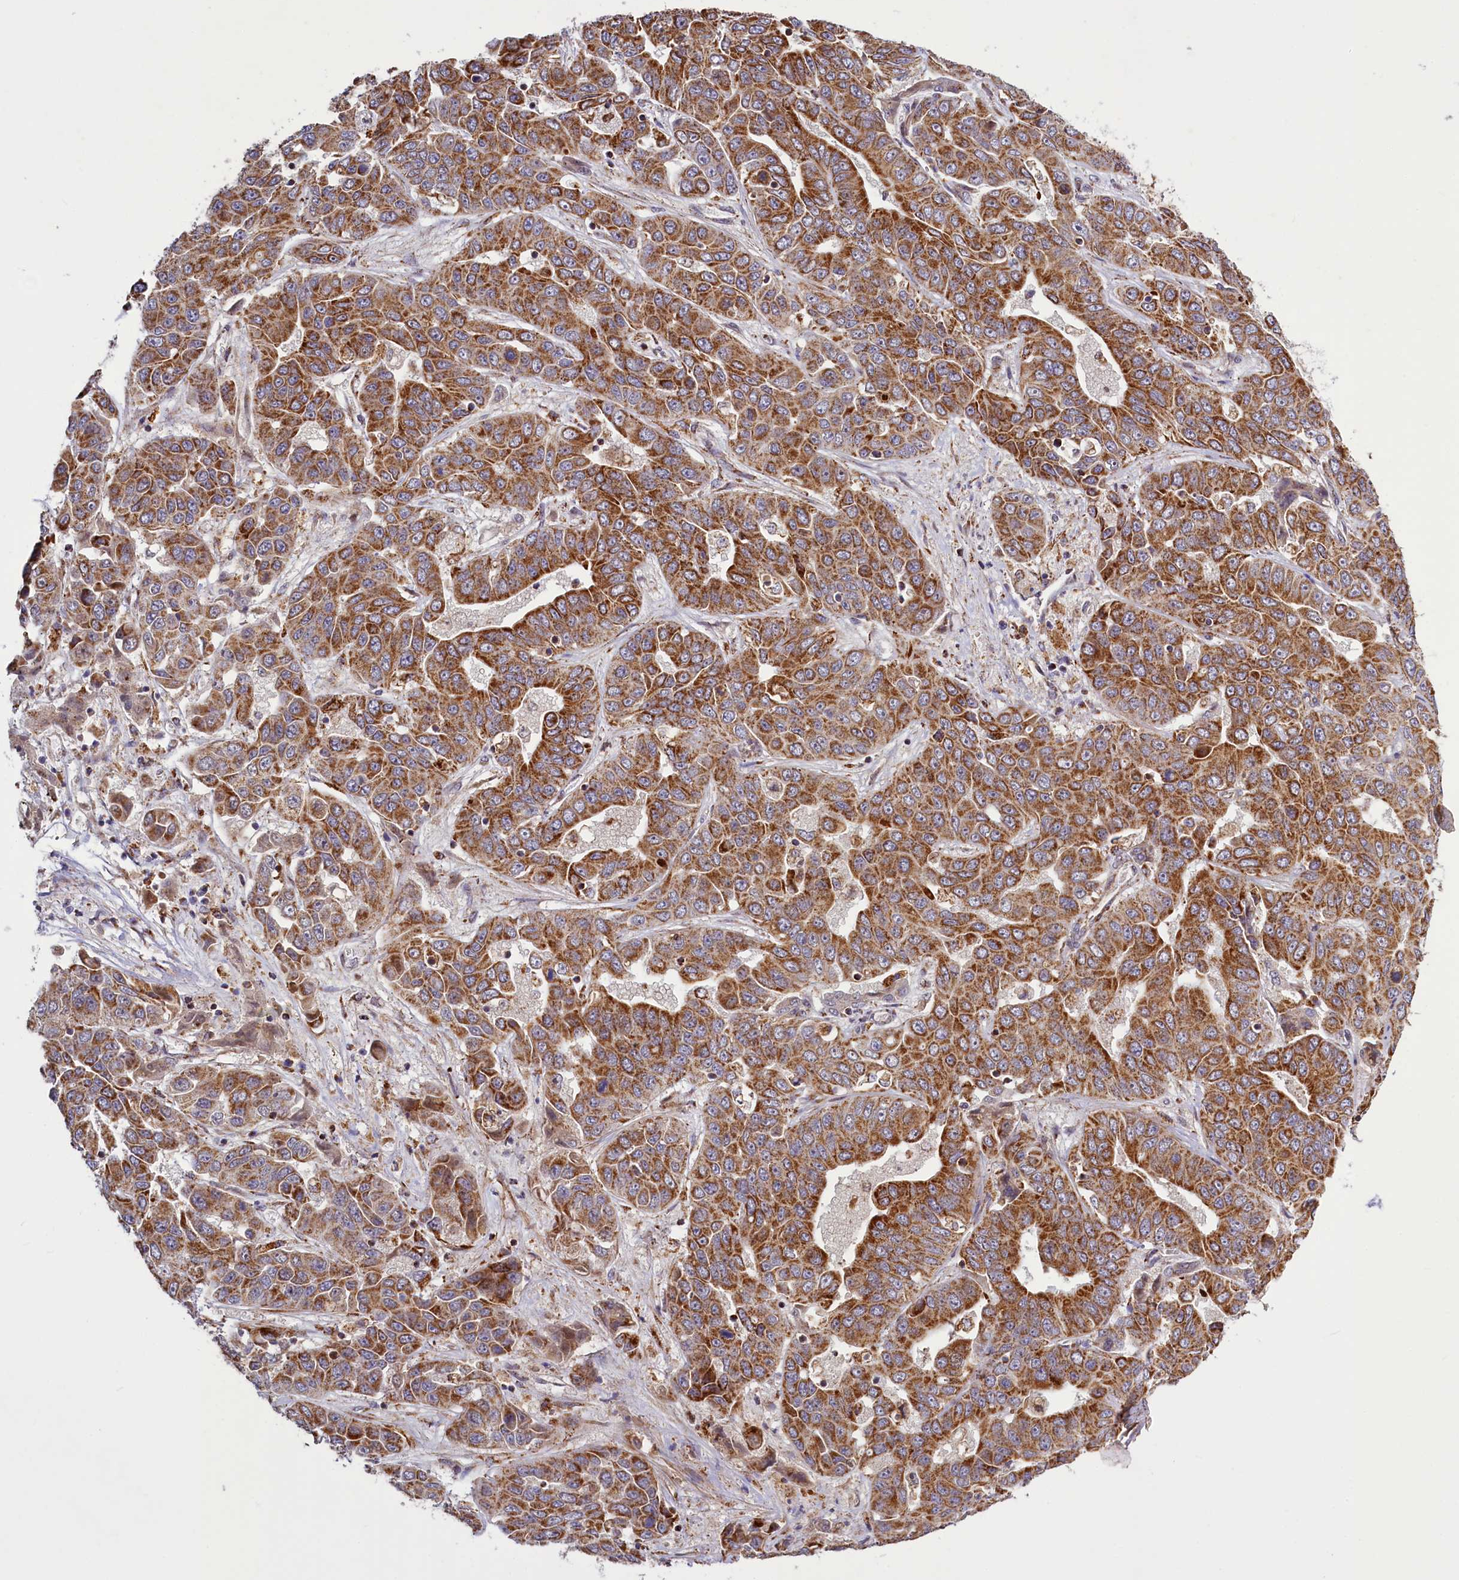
{"staining": {"intensity": "strong", "quantity": ">75%", "location": "cytoplasmic/membranous"}, "tissue": "liver cancer", "cell_type": "Tumor cells", "image_type": "cancer", "snomed": [{"axis": "morphology", "description": "Cholangiocarcinoma"}, {"axis": "topography", "description": "Liver"}], "caption": "Liver cancer stained for a protein (brown) exhibits strong cytoplasmic/membranous positive expression in approximately >75% of tumor cells.", "gene": "DYNC2H1", "patient": {"sex": "female", "age": 52}}